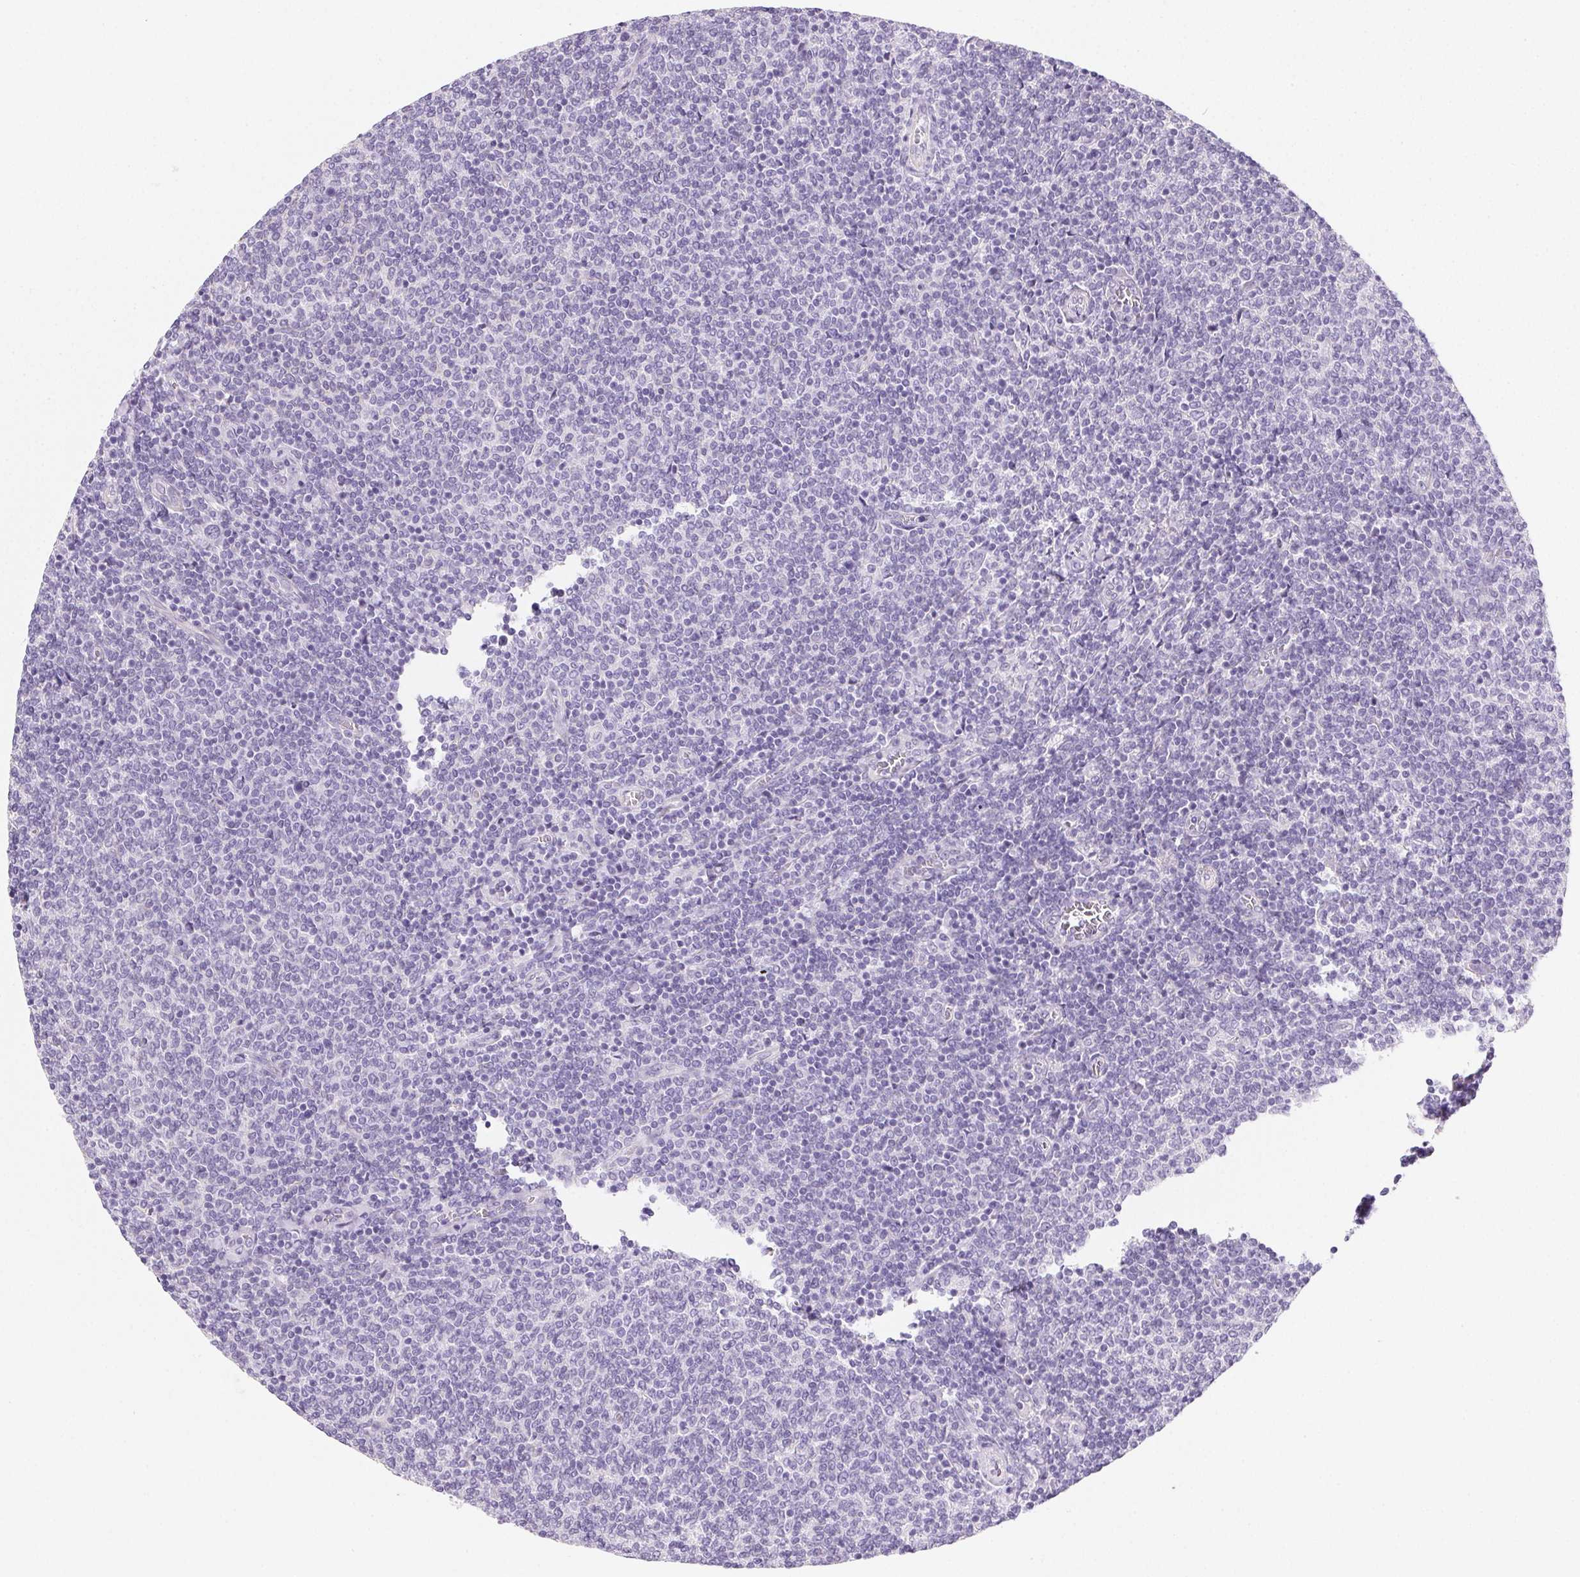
{"staining": {"intensity": "negative", "quantity": "none", "location": "none"}, "tissue": "lymphoma", "cell_type": "Tumor cells", "image_type": "cancer", "snomed": [{"axis": "morphology", "description": "Malignant lymphoma, non-Hodgkin's type, Low grade"}, {"axis": "topography", "description": "Lymph node"}], "caption": "This is an immunohistochemistry (IHC) image of low-grade malignant lymphoma, non-Hodgkin's type. There is no positivity in tumor cells.", "gene": "PRSS3", "patient": {"sex": "male", "age": 52}}